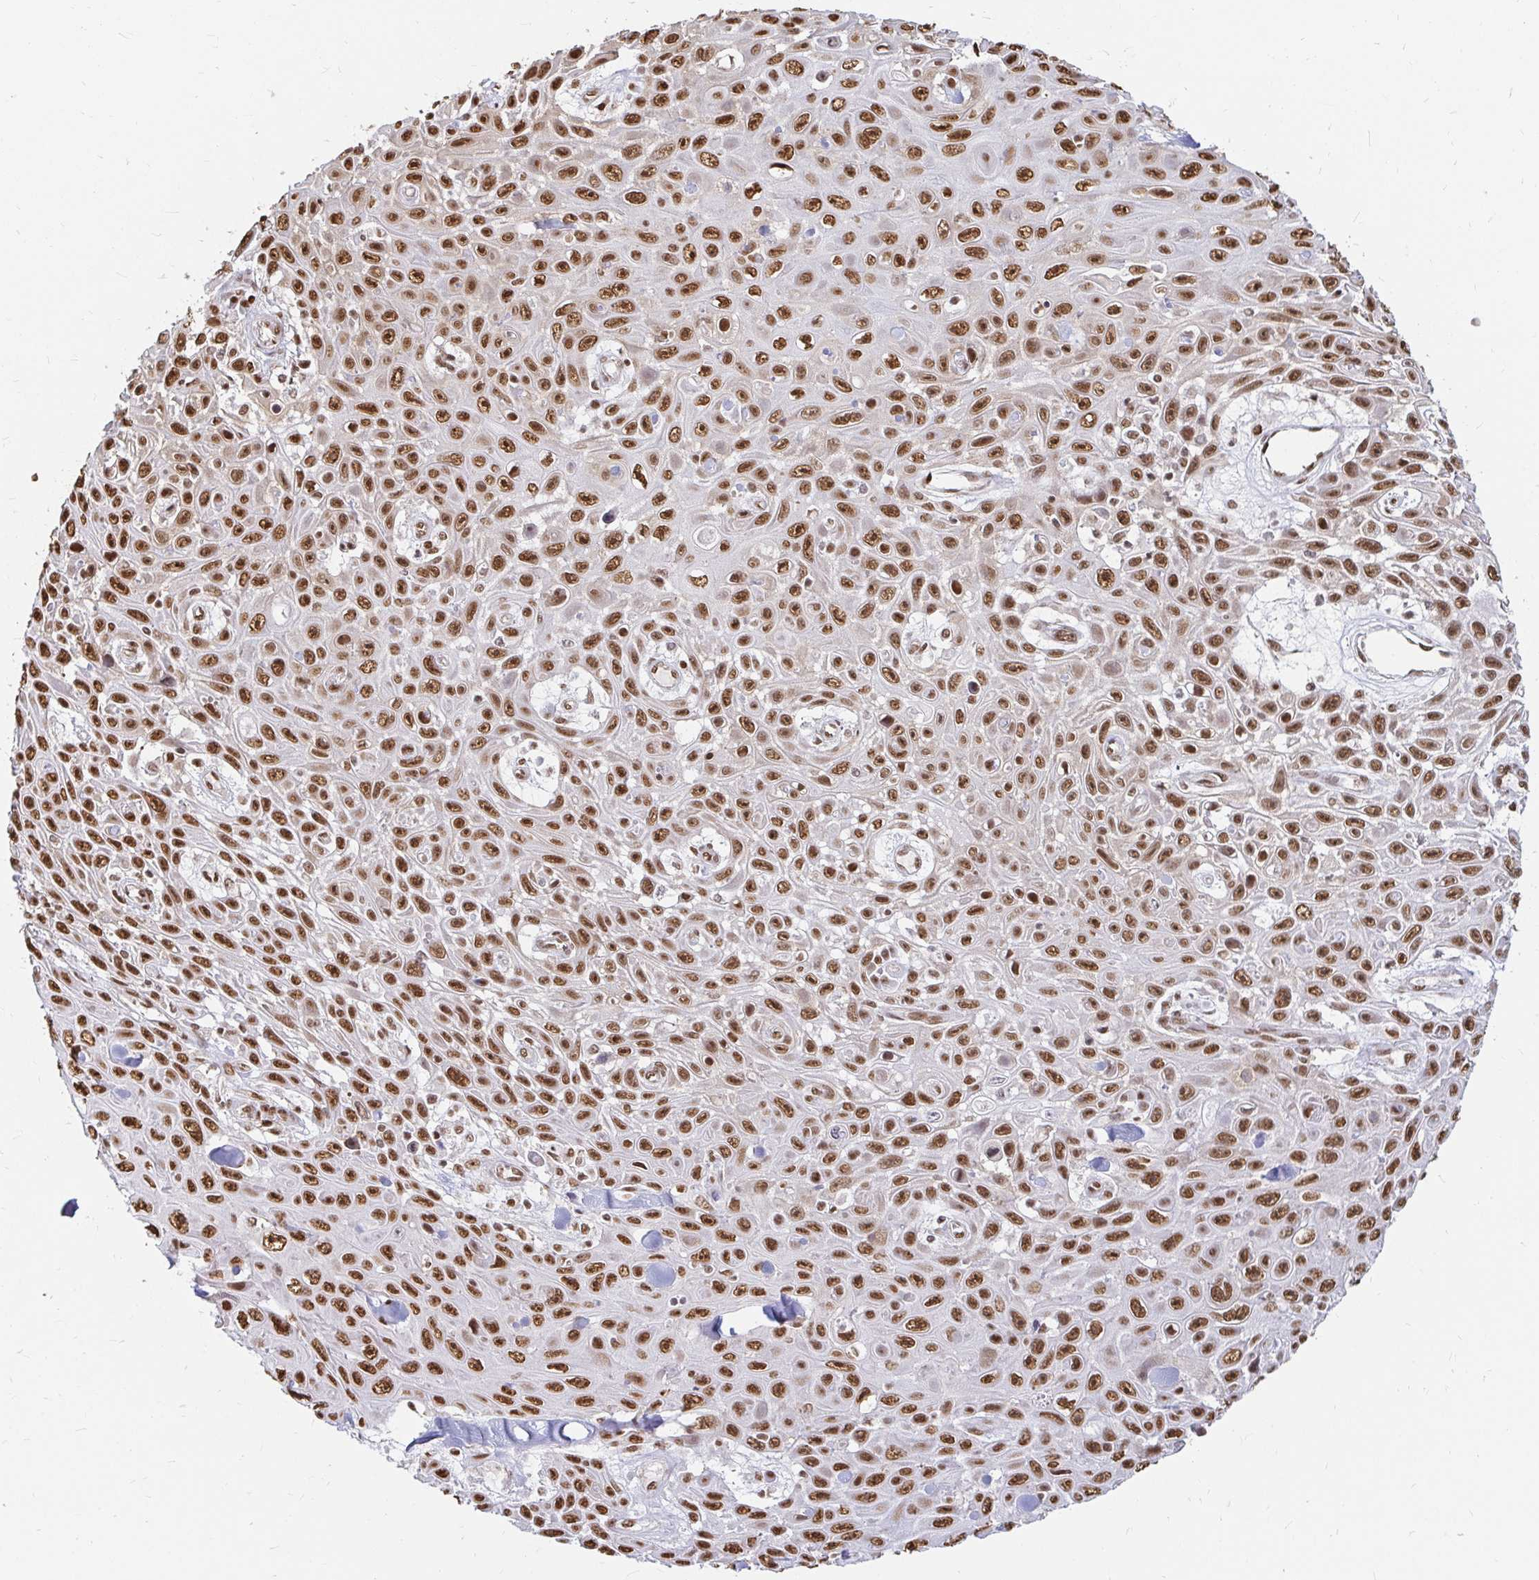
{"staining": {"intensity": "strong", "quantity": ">75%", "location": "nuclear"}, "tissue": "skin cancer", "cell_type": "Tumor cells", "image_type": "cancer", "snomed": [{"axis": "morphology", "description": "Squamous cell carcinoma, NOS"}, {"axis": "topography", "description": "Skin"}], "caption": "A high-resolution histopathology image shows IHC staining of skin cancer (squamous cell carcinoma), which demonstrates strong nuclear positivity in about >75% of tumor cells. Immunohistochemistry (ihc) stains the protein of interest in brown and the nuclei are stained blue.", "gene": "HNRNPU", "patient": {"sex": "male", "age": 82}}